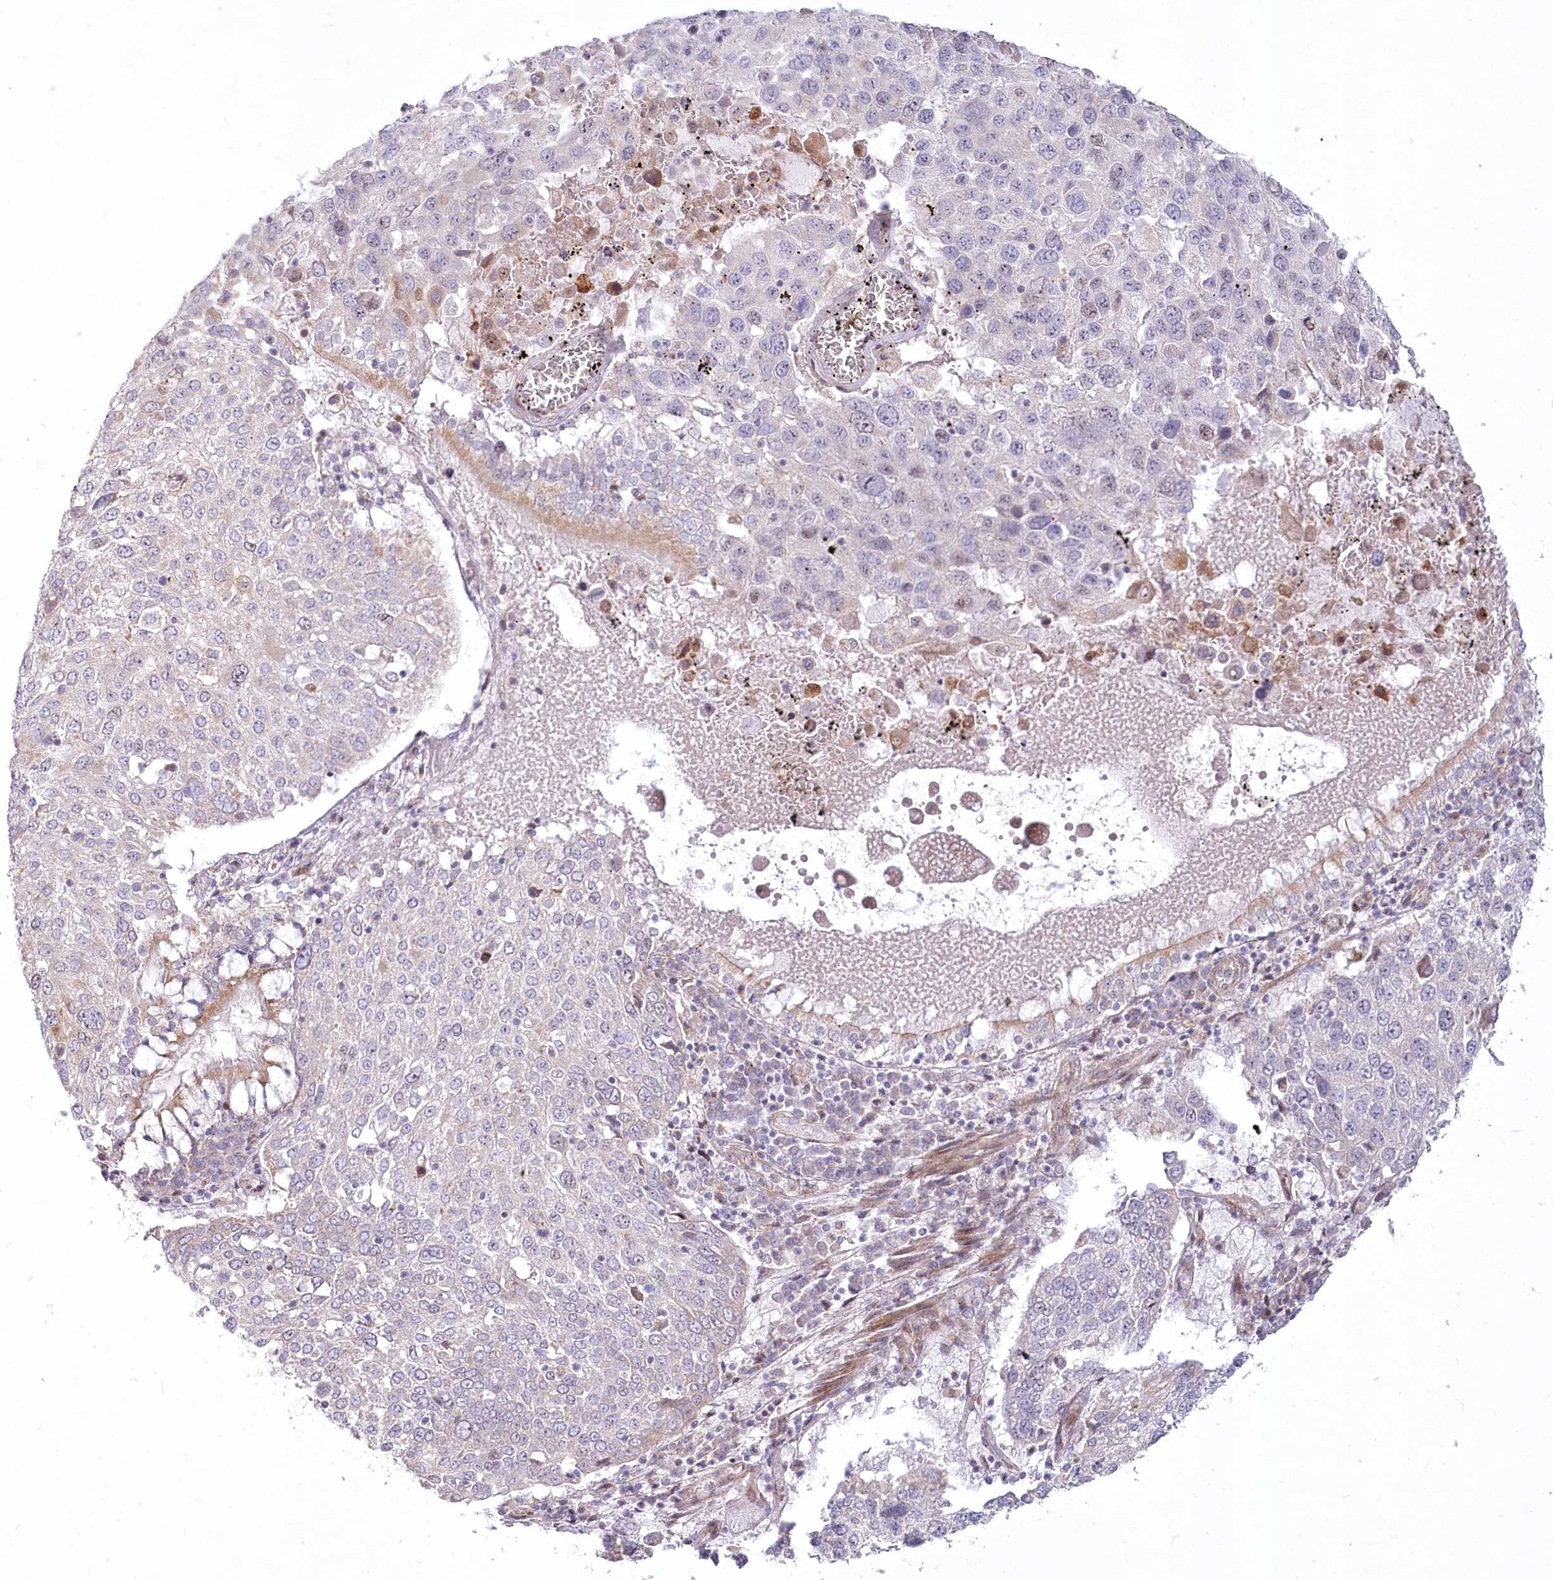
{"staining": {"intensity": "negative", "quantity": "none", "location": "none"}, "tissue": "lung cancer", "cell_type": "Tumor cells", "image_type": "cancer", "snomed": [{"axis": "morphology", "description": "Squamous cell carcinoma, NOS"}, {"axis": "topography", "description": "Lung"}], "caption": "Lung squamous cell carcinoma was stained to show a protein in brown. There is no significant staining in tumor cells.", "gene": "MTG1", "patient": {"sex": "male", "age": 65}}